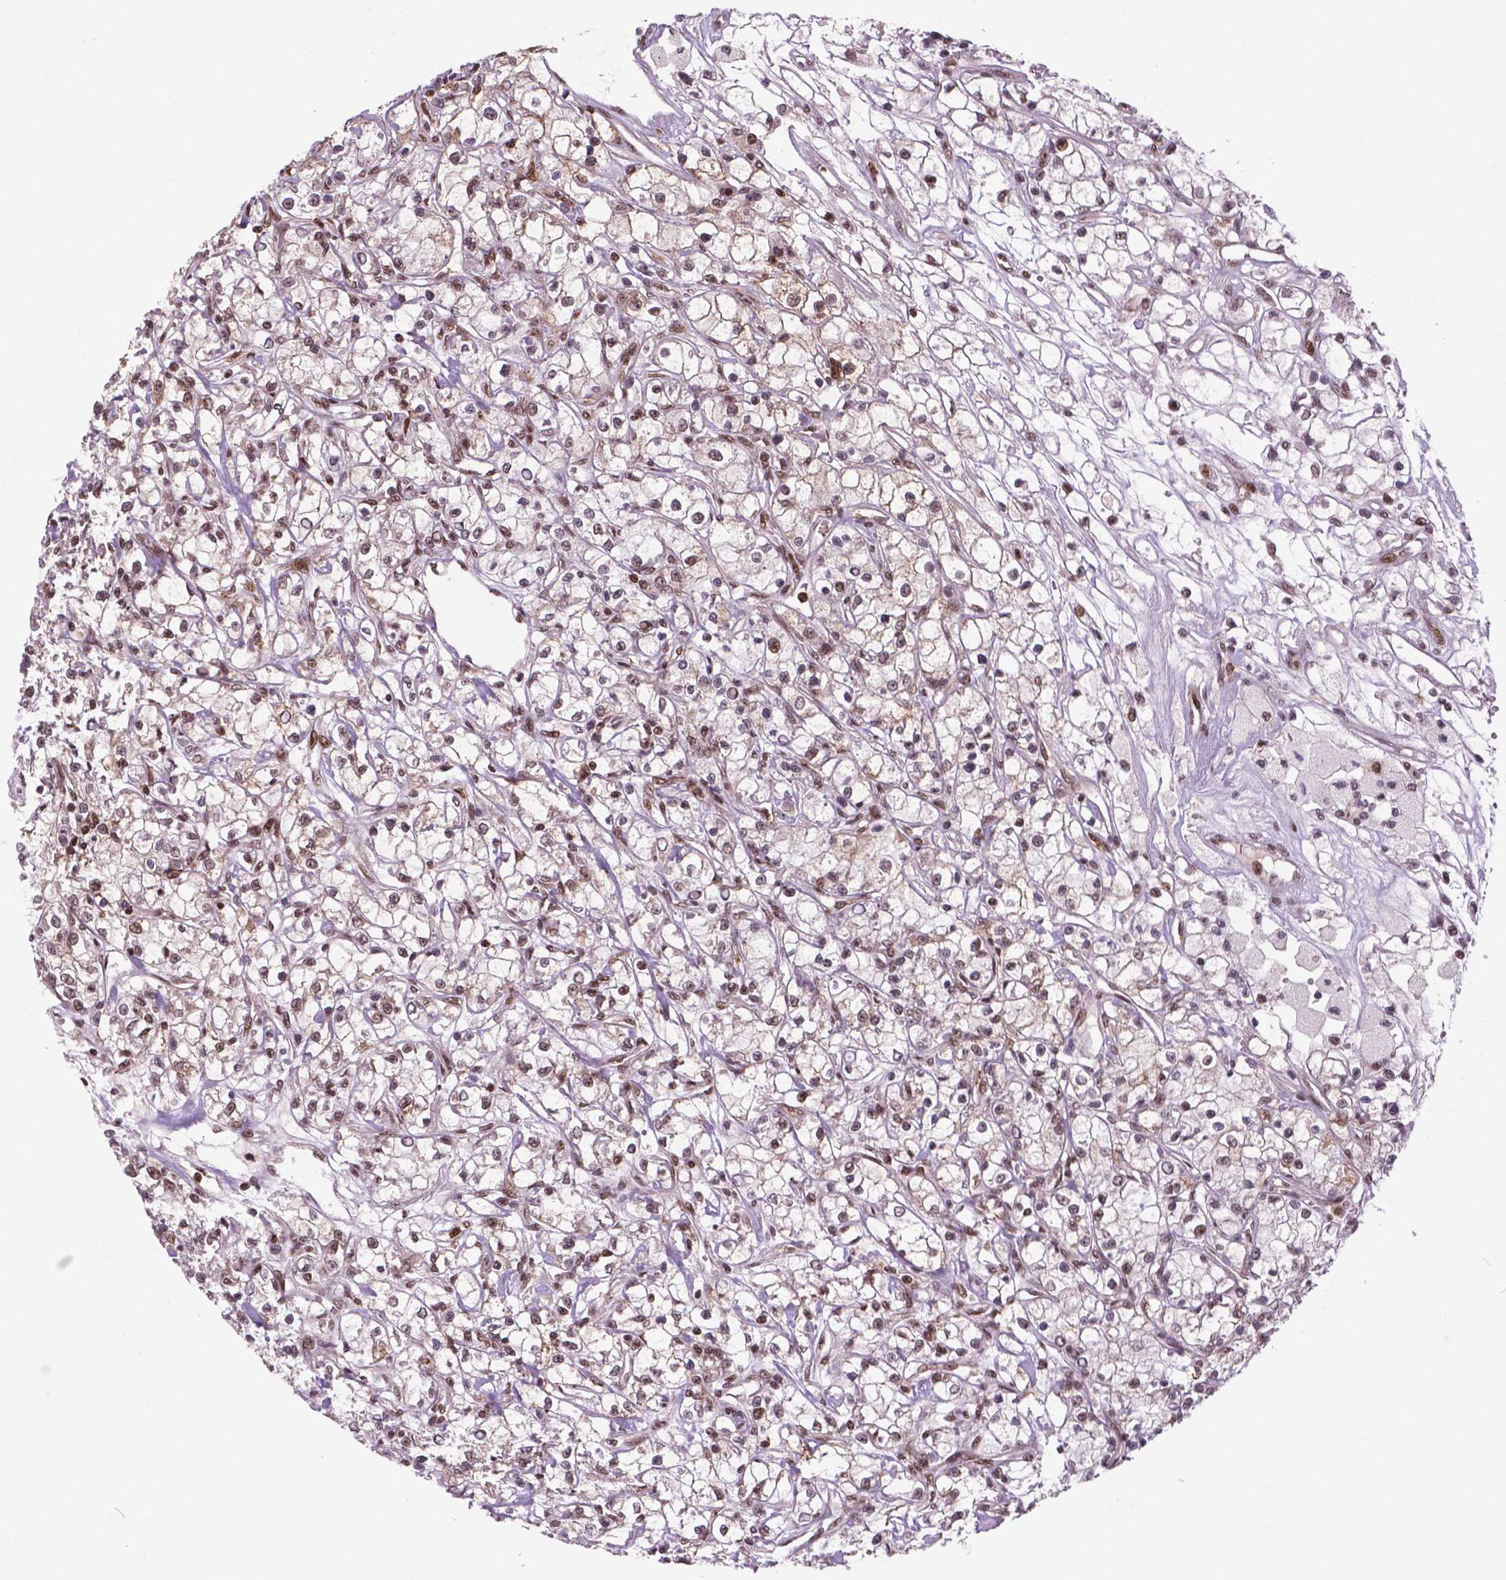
{"staining": {"intensity": "moderate", "quantity": "25%-75%", "location": "nuclear"}, "tissue": "renal cancer", "cell_type": "Tumor cells", "image_type": "cancer", "snomed": [{"axis": "morphology", "description": "Adenocarcinoma, NOS"}, {"axis": "topography", "description": "Kidney"}], "caption": "DAB (3,3'-diaminobenzidine) immunohistochemical staining of renal cancer exhibits moderate nuclear protein staining in approximately 25%-75% of tumor cells.", "gene": "SIRT6", "patient": {"sex": "female", "age": 59}}